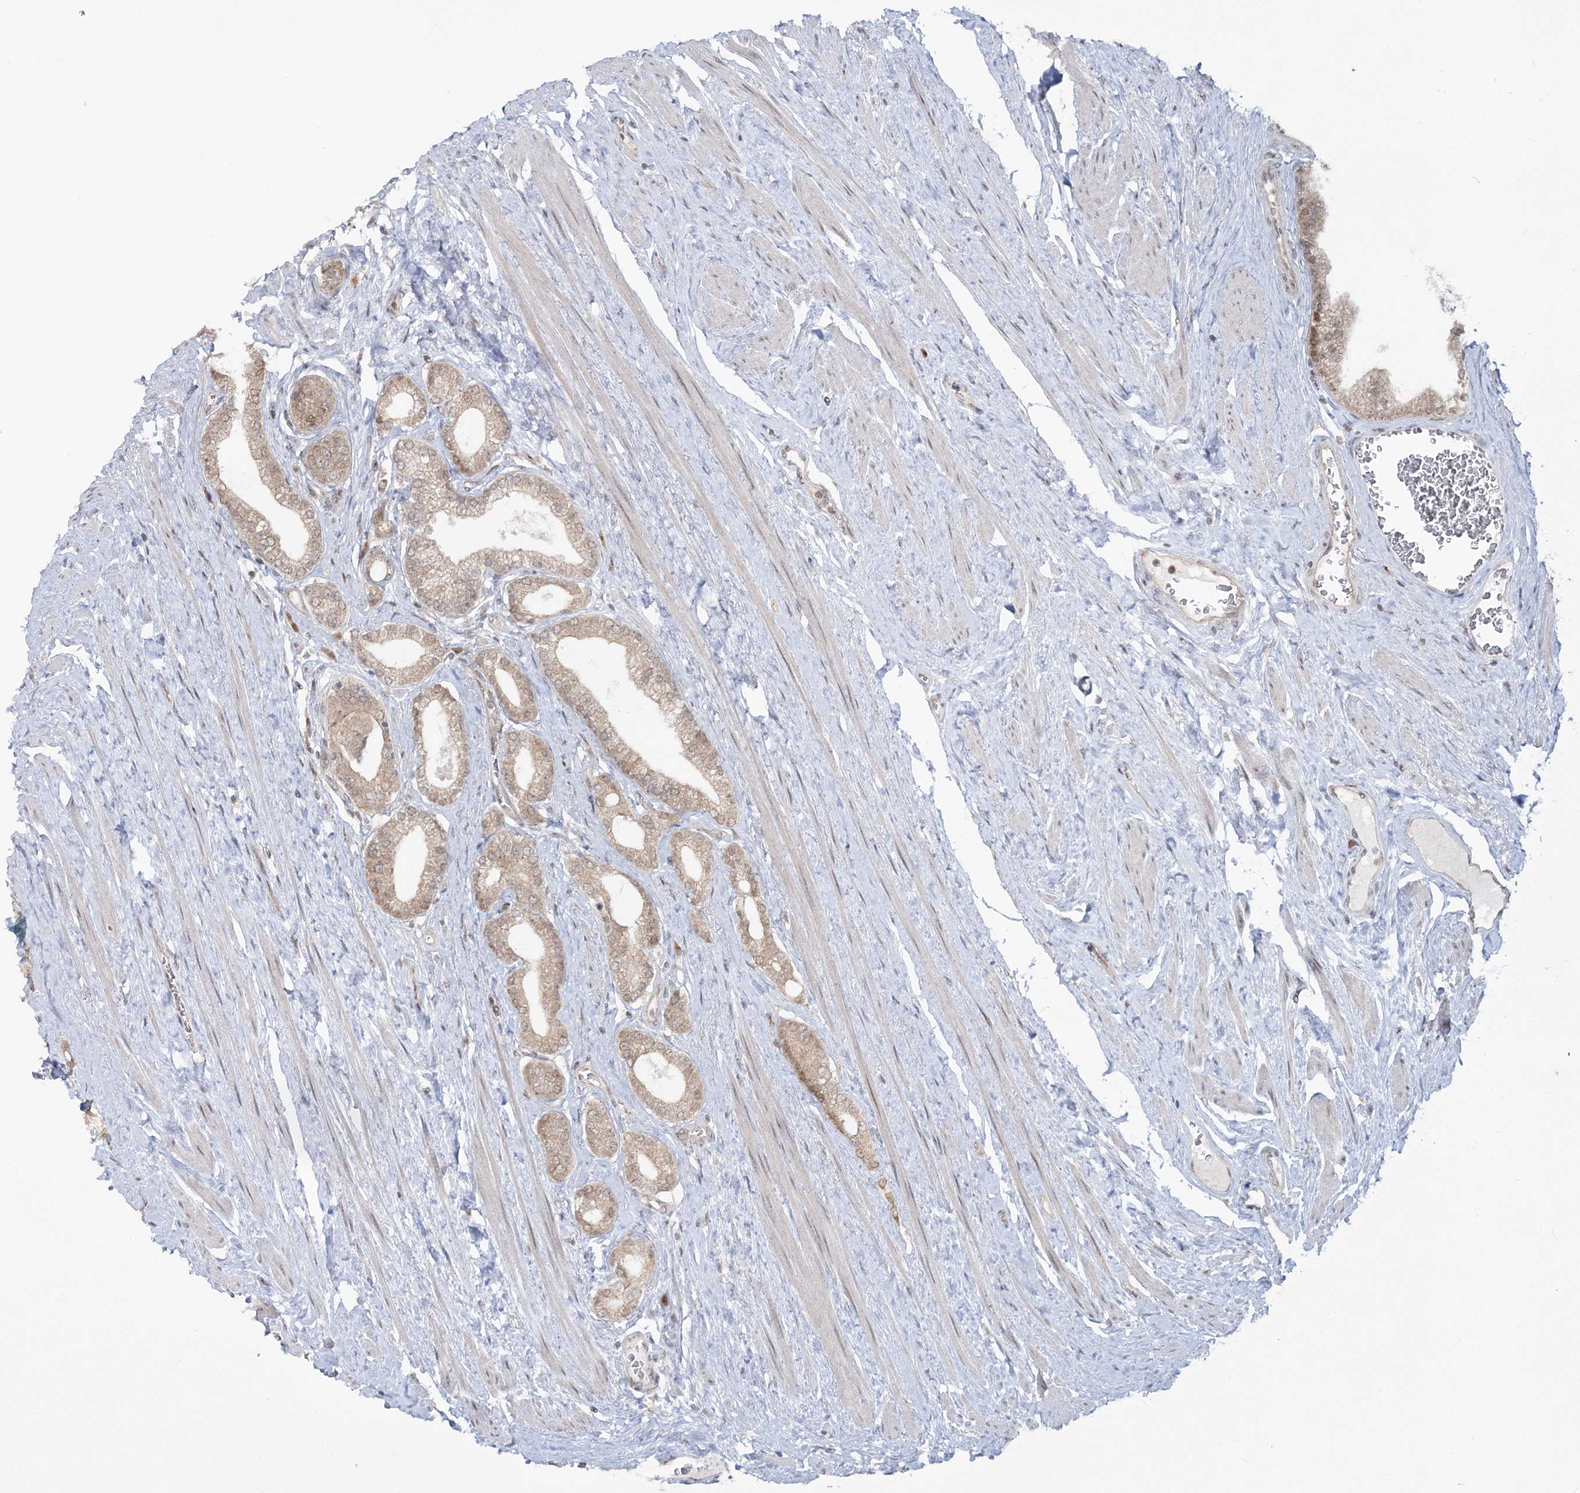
{"staining": {"intensity": "weak", "quantity": ">75%", "location": "cytoplasmic/membranous"}, "tissue": "prostate cancer", "cell_type": "Tumor cells", "image_type": "cancer", "snomed": [{"axis": "morphology", "description": "Adenocarcinoma, Low grade"}, {"axis": "topography", "description": "Prostate"}], "caption": "Prostate low-grade adenocarcinoma stained for a protein displays weak cytoplasmic/membranous positivity in tumor cells.", "gene": "ZFAND6", "patient": {"sex": "male", "age": 63}}